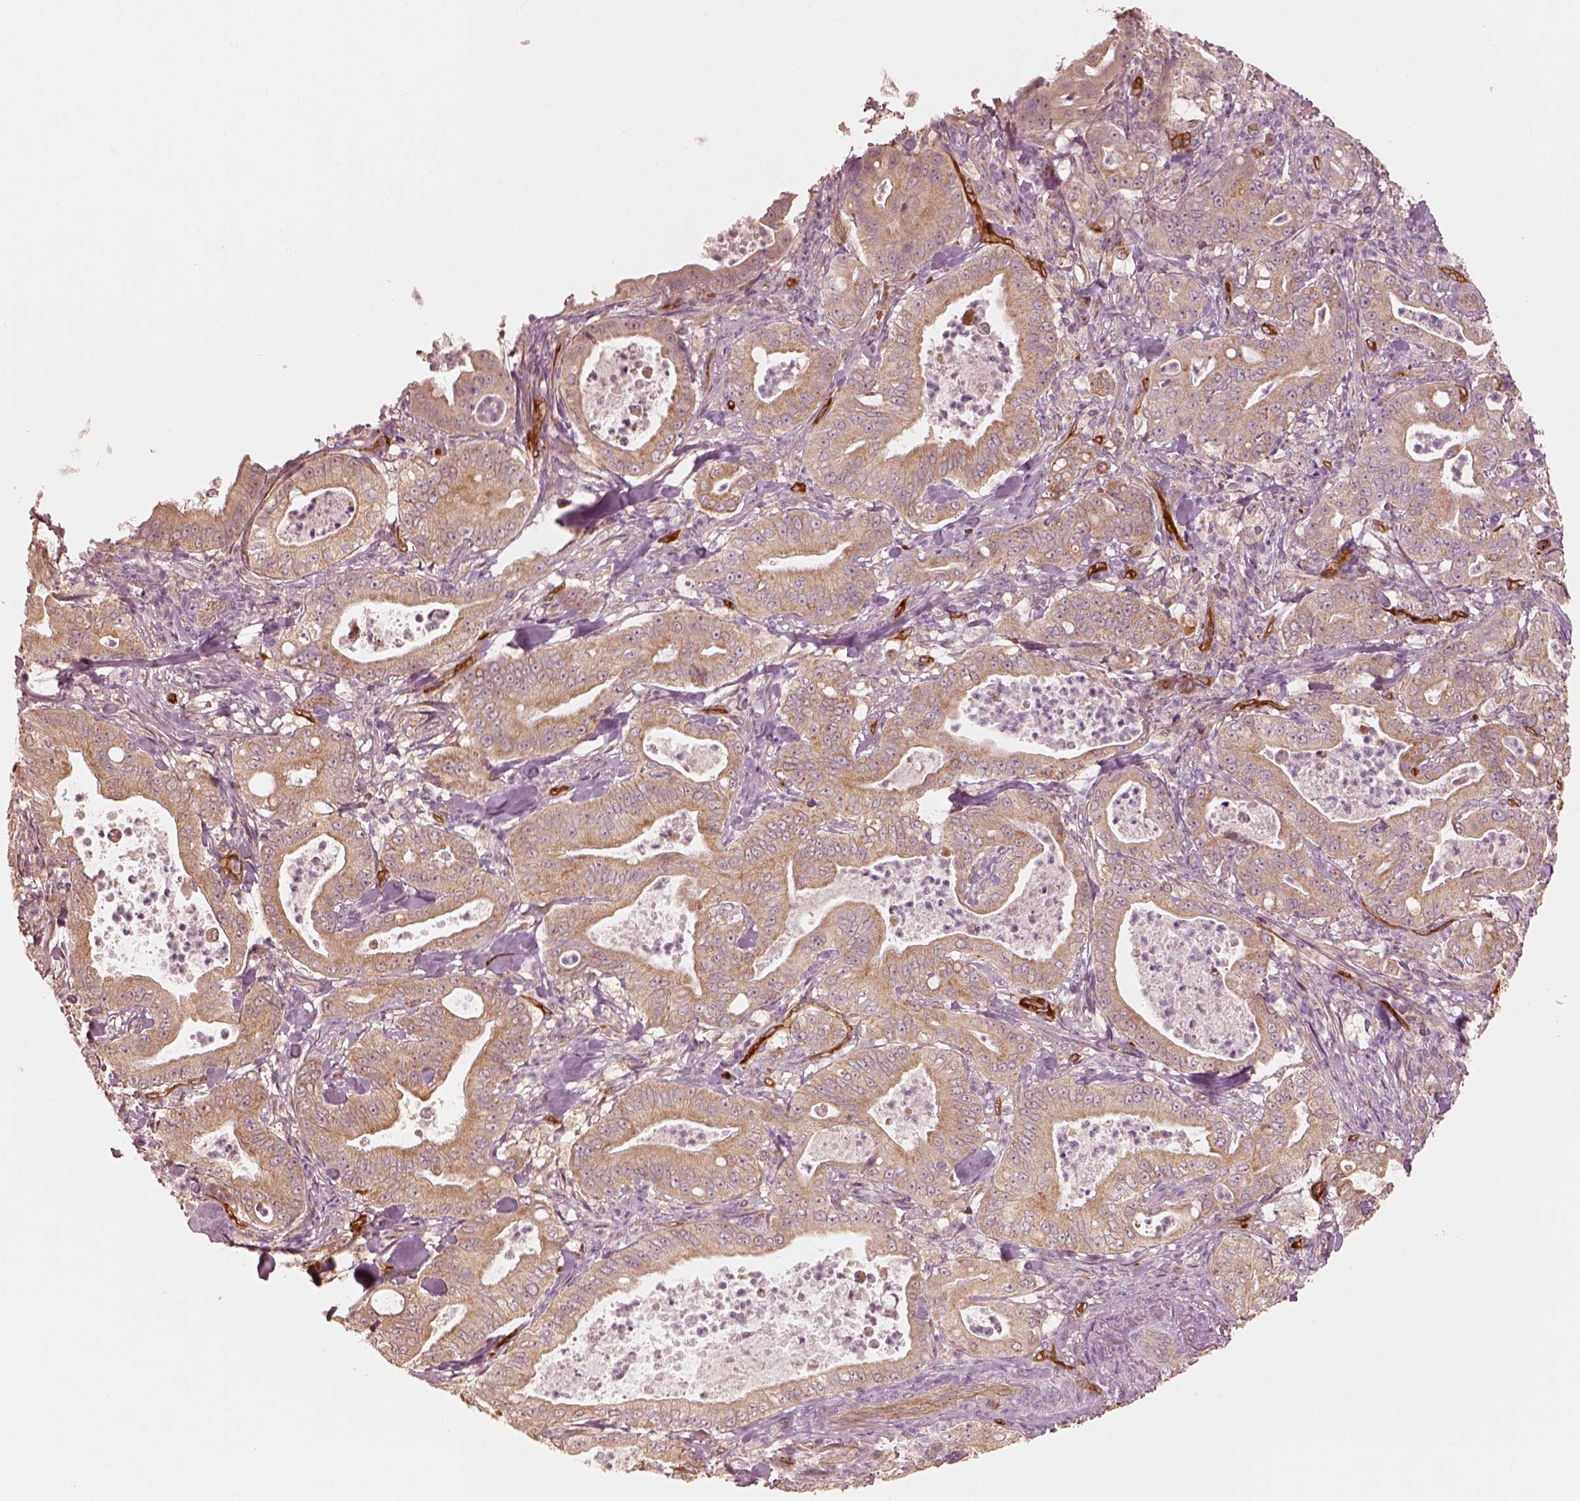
{"staining": {"intensity": "weak", "quantity": ">75%", "location": "cytoplasmic/membranous"}, "tissue": "pancreatic cancer", "cell_type": "Tumor cells", "image_type": "cancer", "snomed": [{"axis": "morphology", "description": "Adenocarcinoma, NOS"}, {"axis": "topography", "description": "Pancreas"}], "caption": "Immunohistochemistry (IHC) histopathology image of neoplastic tissue: adenocarcinoma (pancreatic) stained using immunohistochemistry (IHC) reveals low levels of weak protein expression localized specifically in the cytoplasmic/membranous of tumor cells, appearing as a cytoplasmic/membranous brown color.", "gene": "FSCN1", "patient": {"sex": "male", "age": 71}}